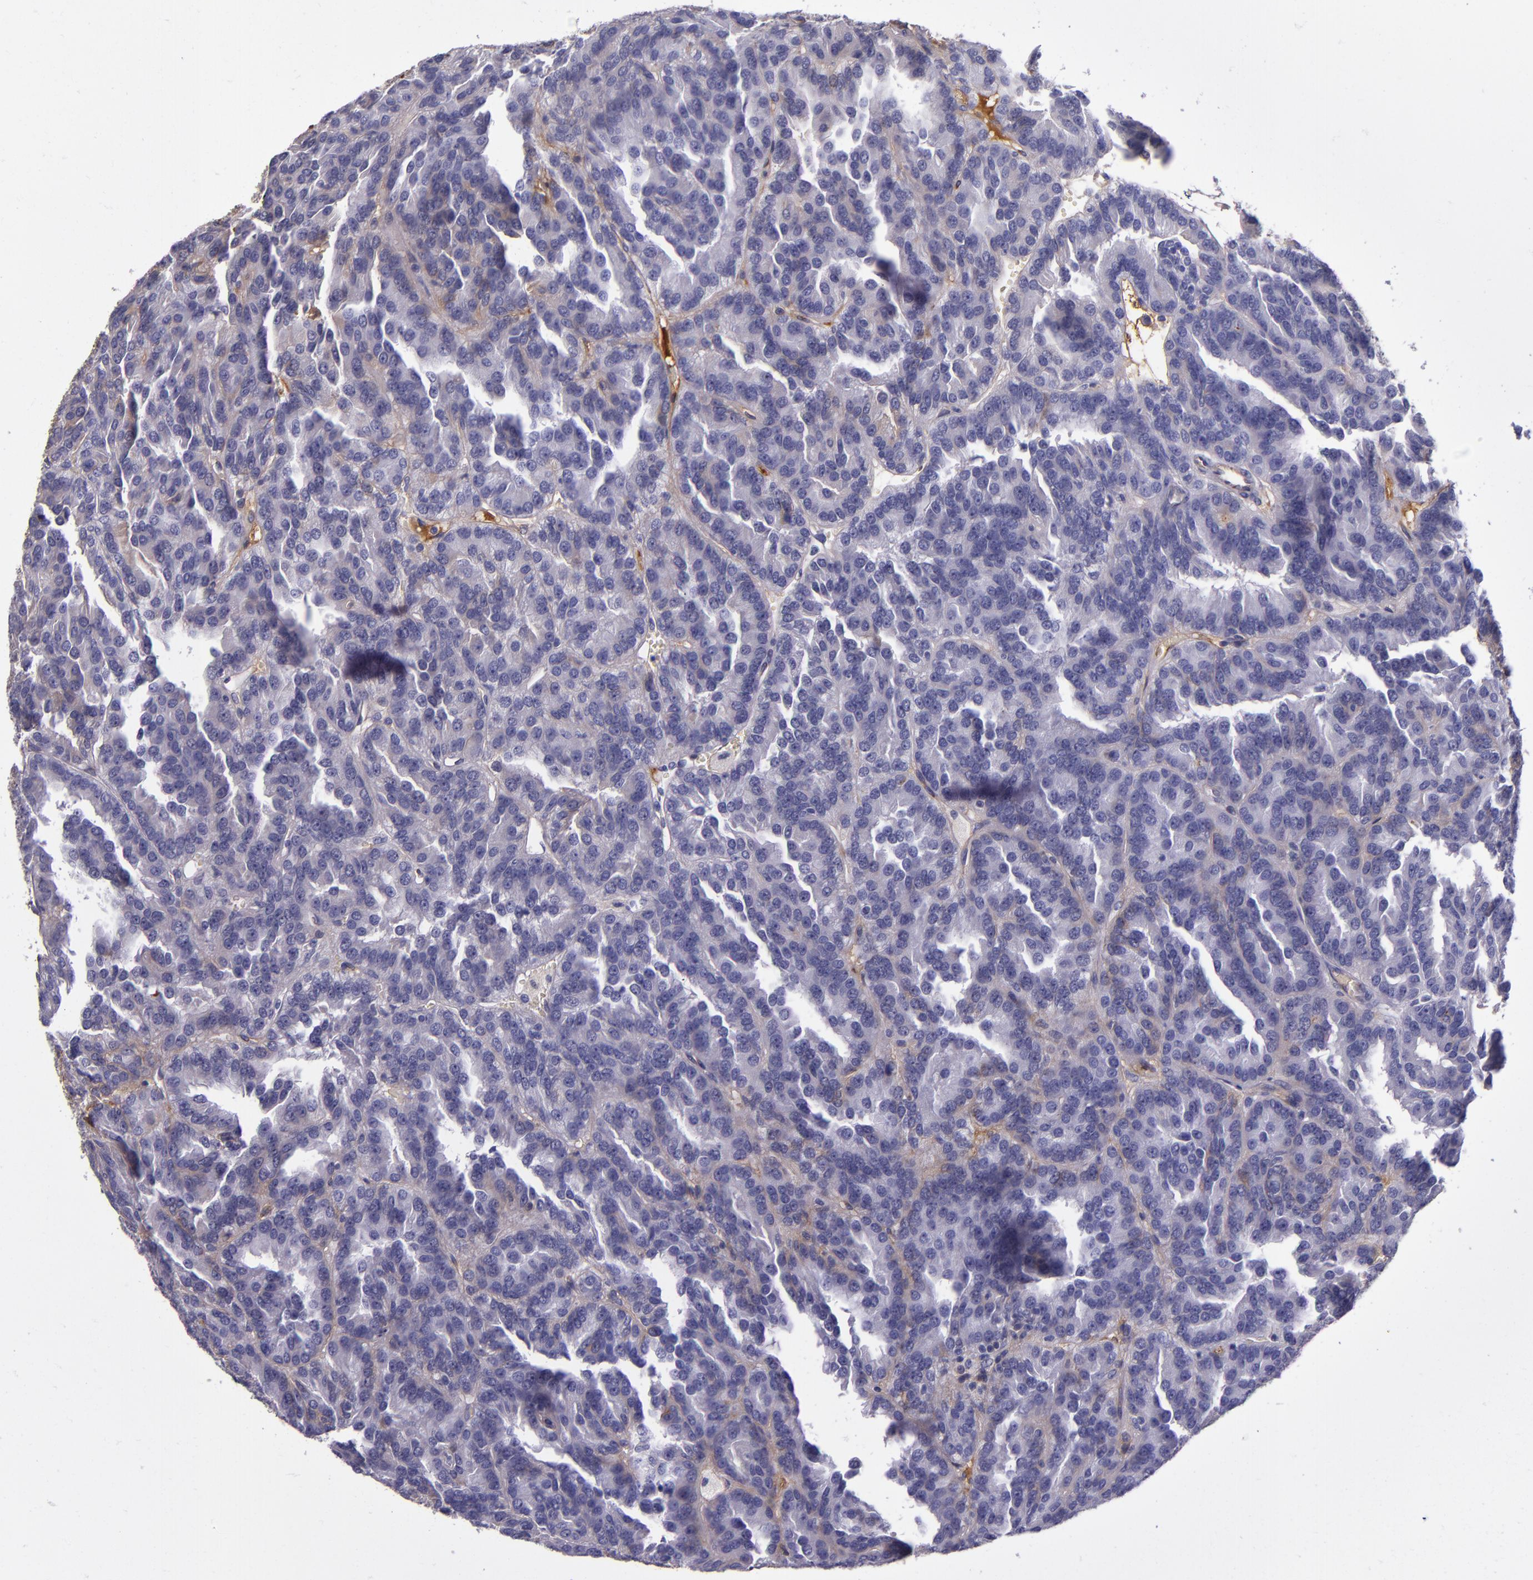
{"staining": {"intensity": "moderate", "quantity": "25%-75%", "location": "cytoplasmic/membranous"}, "tissue": "renal cancer", "cell_type": "Tumor cells", "image_type": "cancer", "snomed": [{"axis": "morphology", "description": "Adenocarcinoma, NOS"}, {"axis": "topography", "description": "Kidney"}], "caption": "Protein expression analysis of human renal adenocarcinoma reveals moderate cytoplasmic/membranous staining in about 25%-75% of tumor cells. The staining was performed using DAB (3,3'-diaminobenzidine) to visualize the protein expression in brown, while the nuclei were stained in blue with hematoxylin (Magnification: 20x).", "gene": "CLEC3B", "patient": {"sex": "male", "age": 46}}